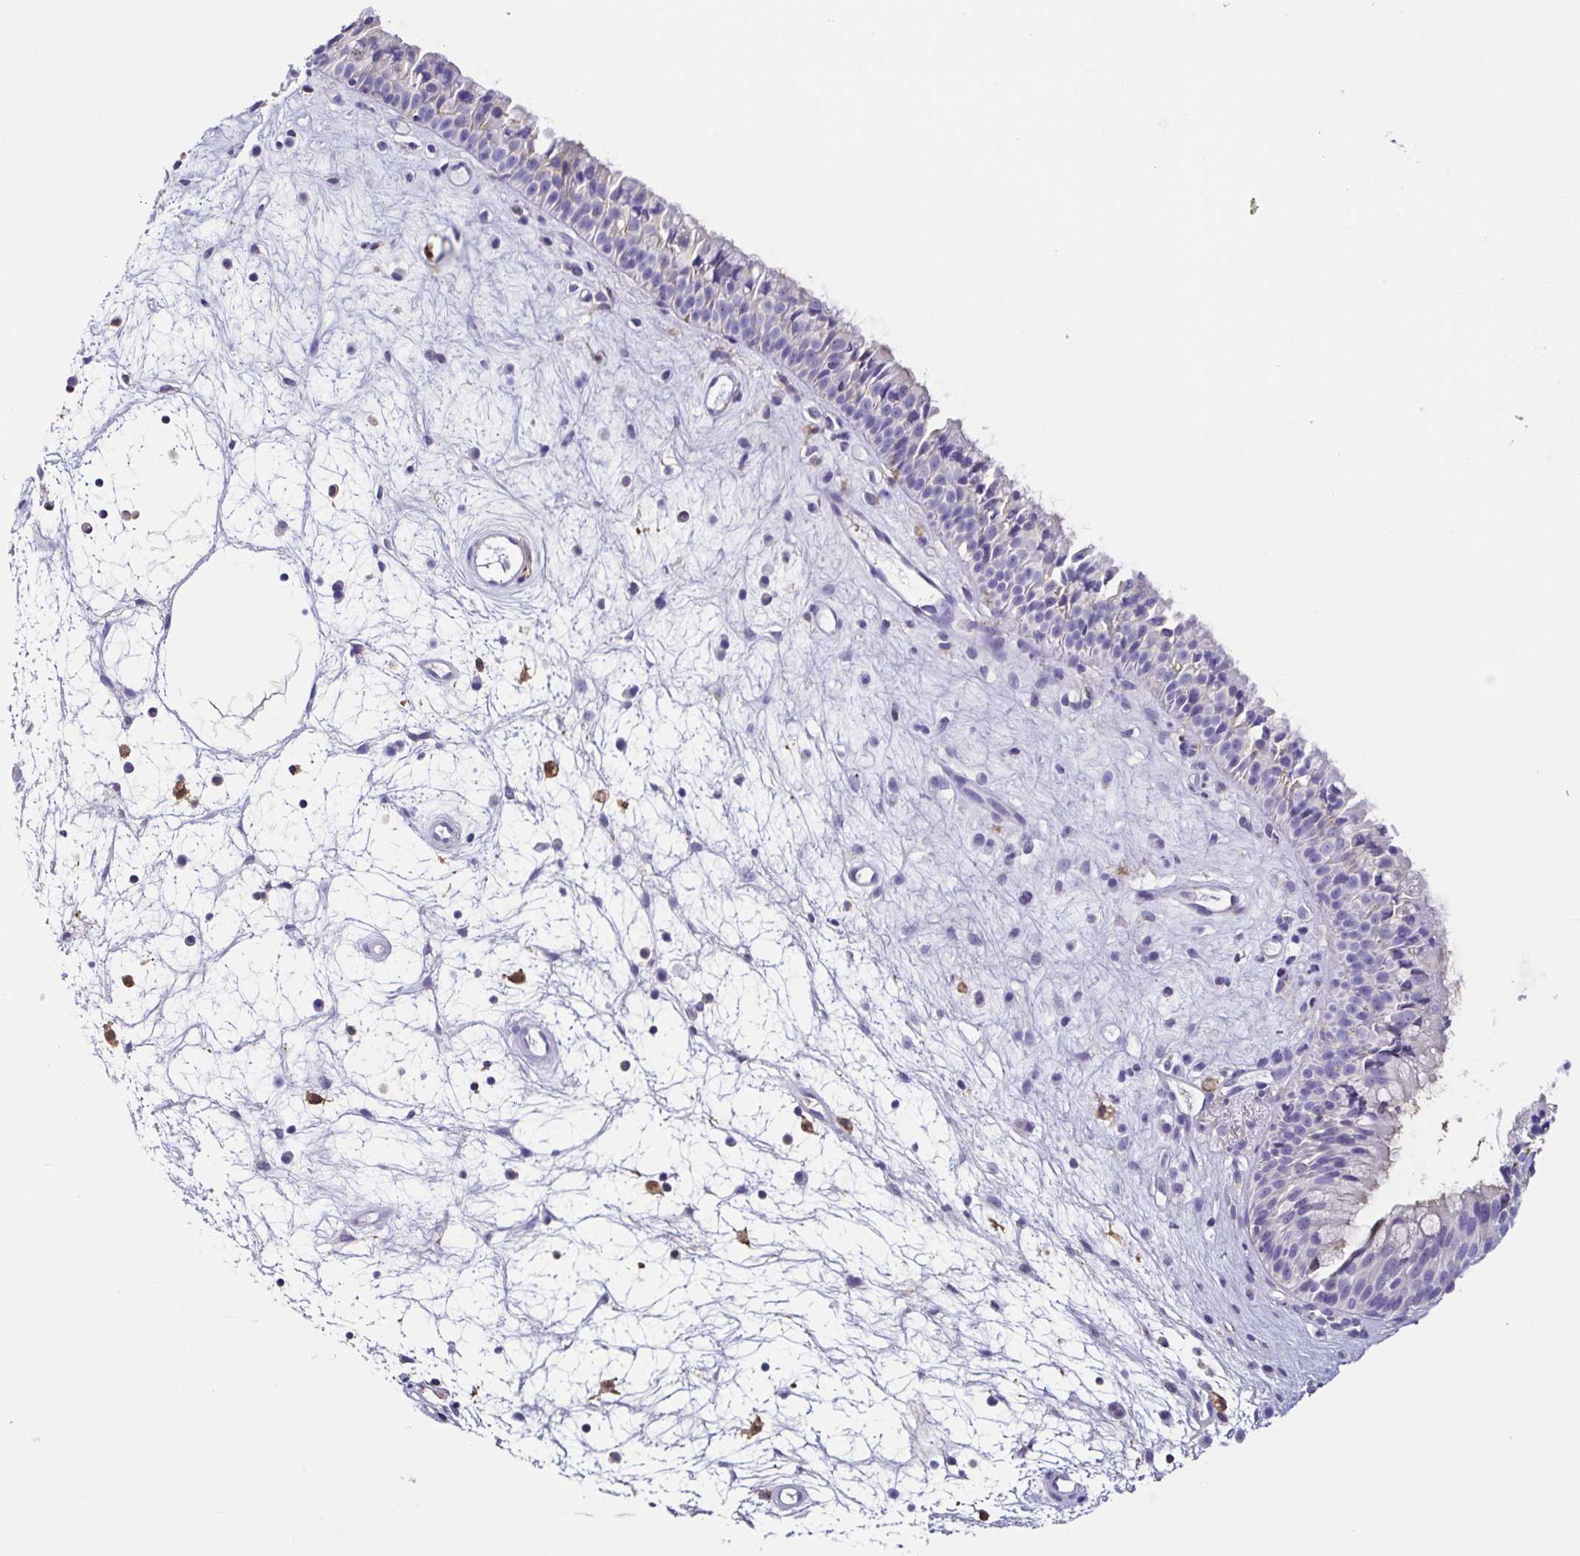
{"staining": {"intensity": "negative", "quantity": "none", "location": "none"}, "tissue": "nasopharynx", "cell_type": "Respiratory epithelial cells", "image_type": "normal", "snomed": [{"axis": "morphology", "description": "Normal tissue, NOS"}, {"axis": "topography", "description": "Nasopharynx"}], "caption": "This is an IHC histopathology image of unremarkable nasopharynx. There is no staining in respiratory epithelial cells.", "gene": "ANXA10", "patient": {"sex": "male", "age": 69}}